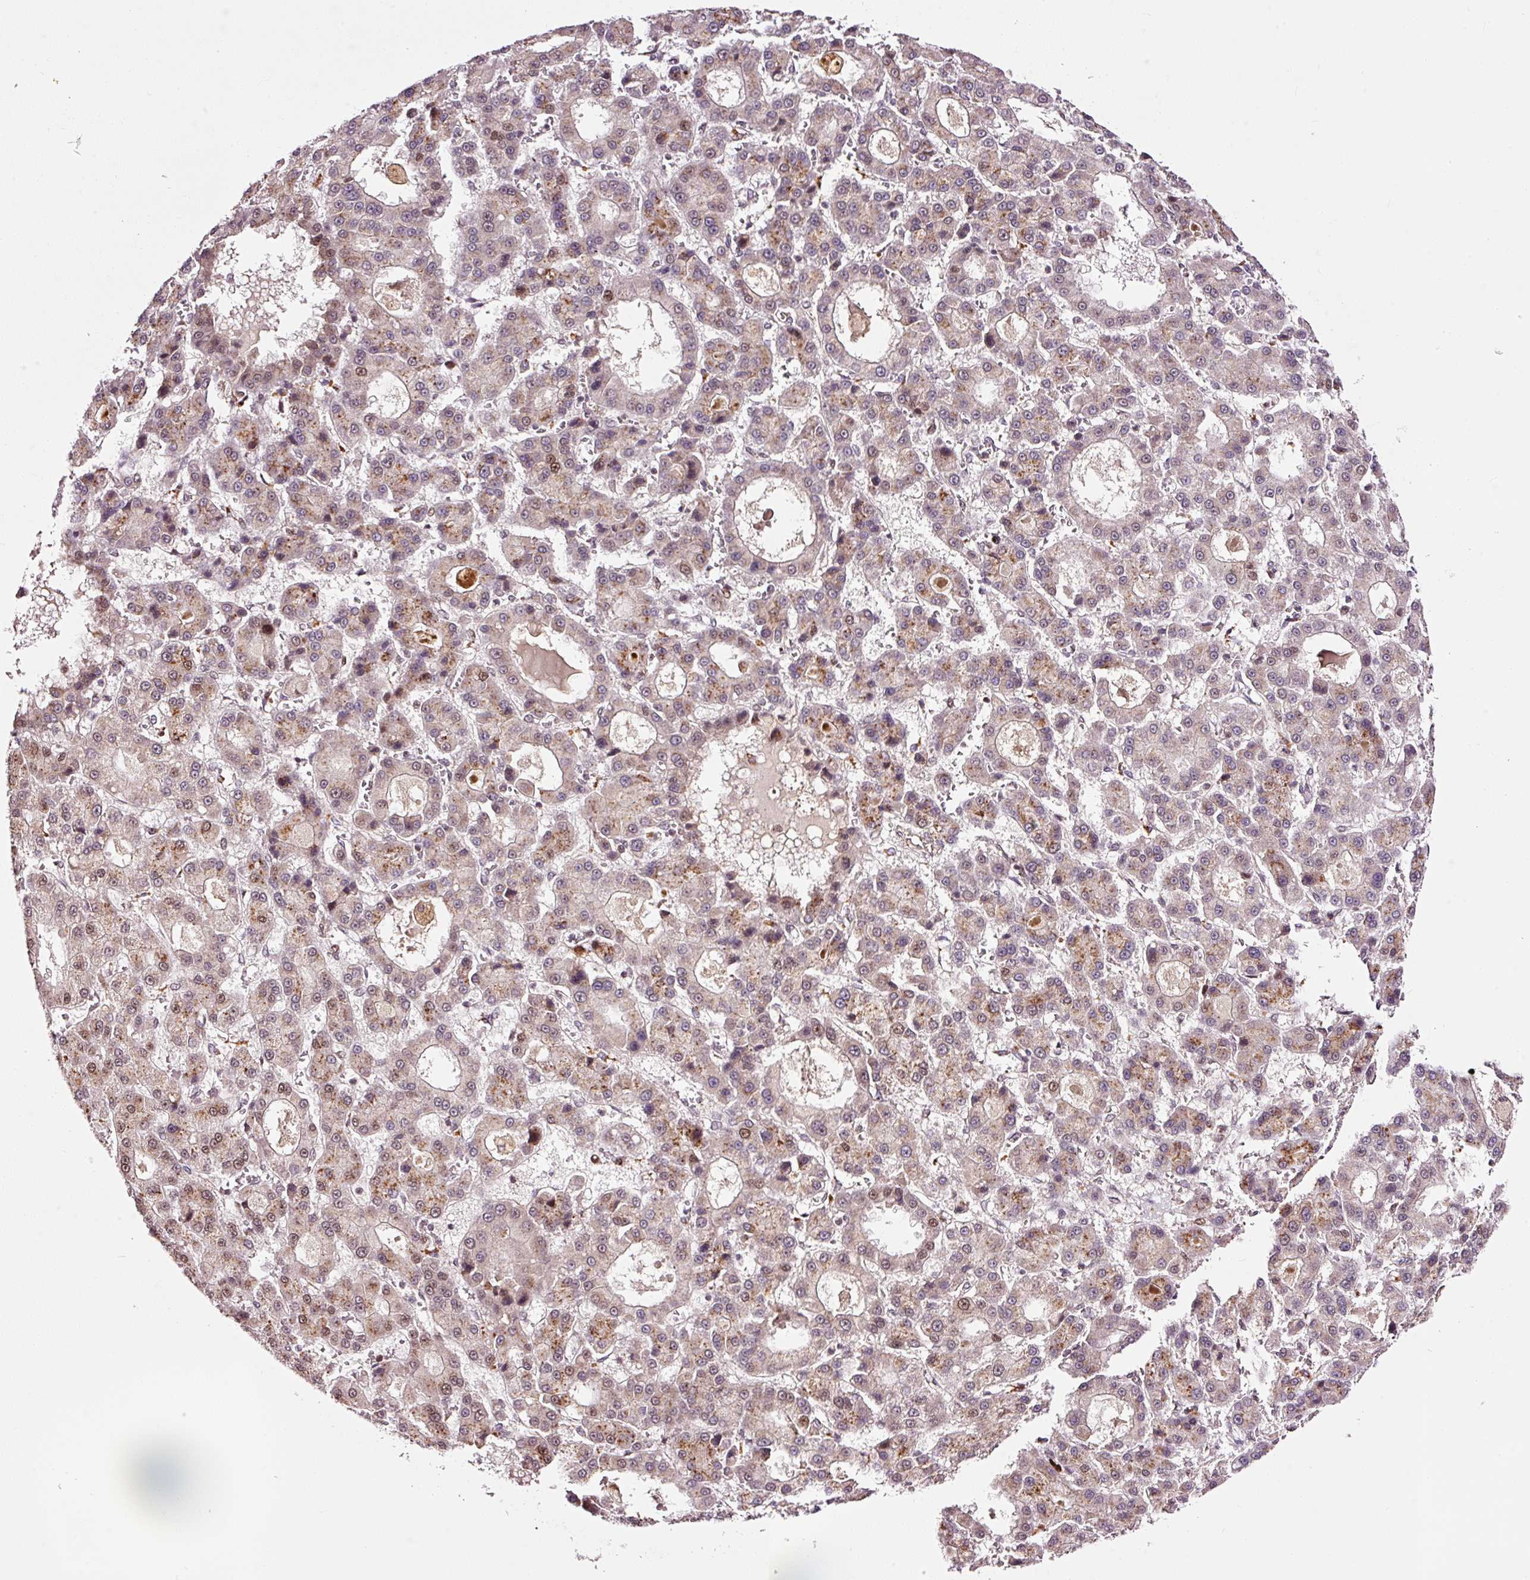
{"staining": {"intensity": "moderate", "quantity": "<25%", "location": "cytoplasmic/membranous,nuclear"}, "tissue": "liver cancer", "cell_type": "Tumor cells", "image_type": "cancer", "snomed": [{"axis": "morphology", "description": "Carcinoma, Hepatocellular, NOS"}, {"axis": "topography", "description": "Liver"}], "caption": "IHC of liver cancer exhibits low levels of moderate cytoplasmic/membranous and nuclear positivity in approximately <25% of tumor cells. The protein of interest is shown in brown color, while the nuclei are stained blue.", "gene": "RFC4", "patient": {"sex": "male", "age": 70}}